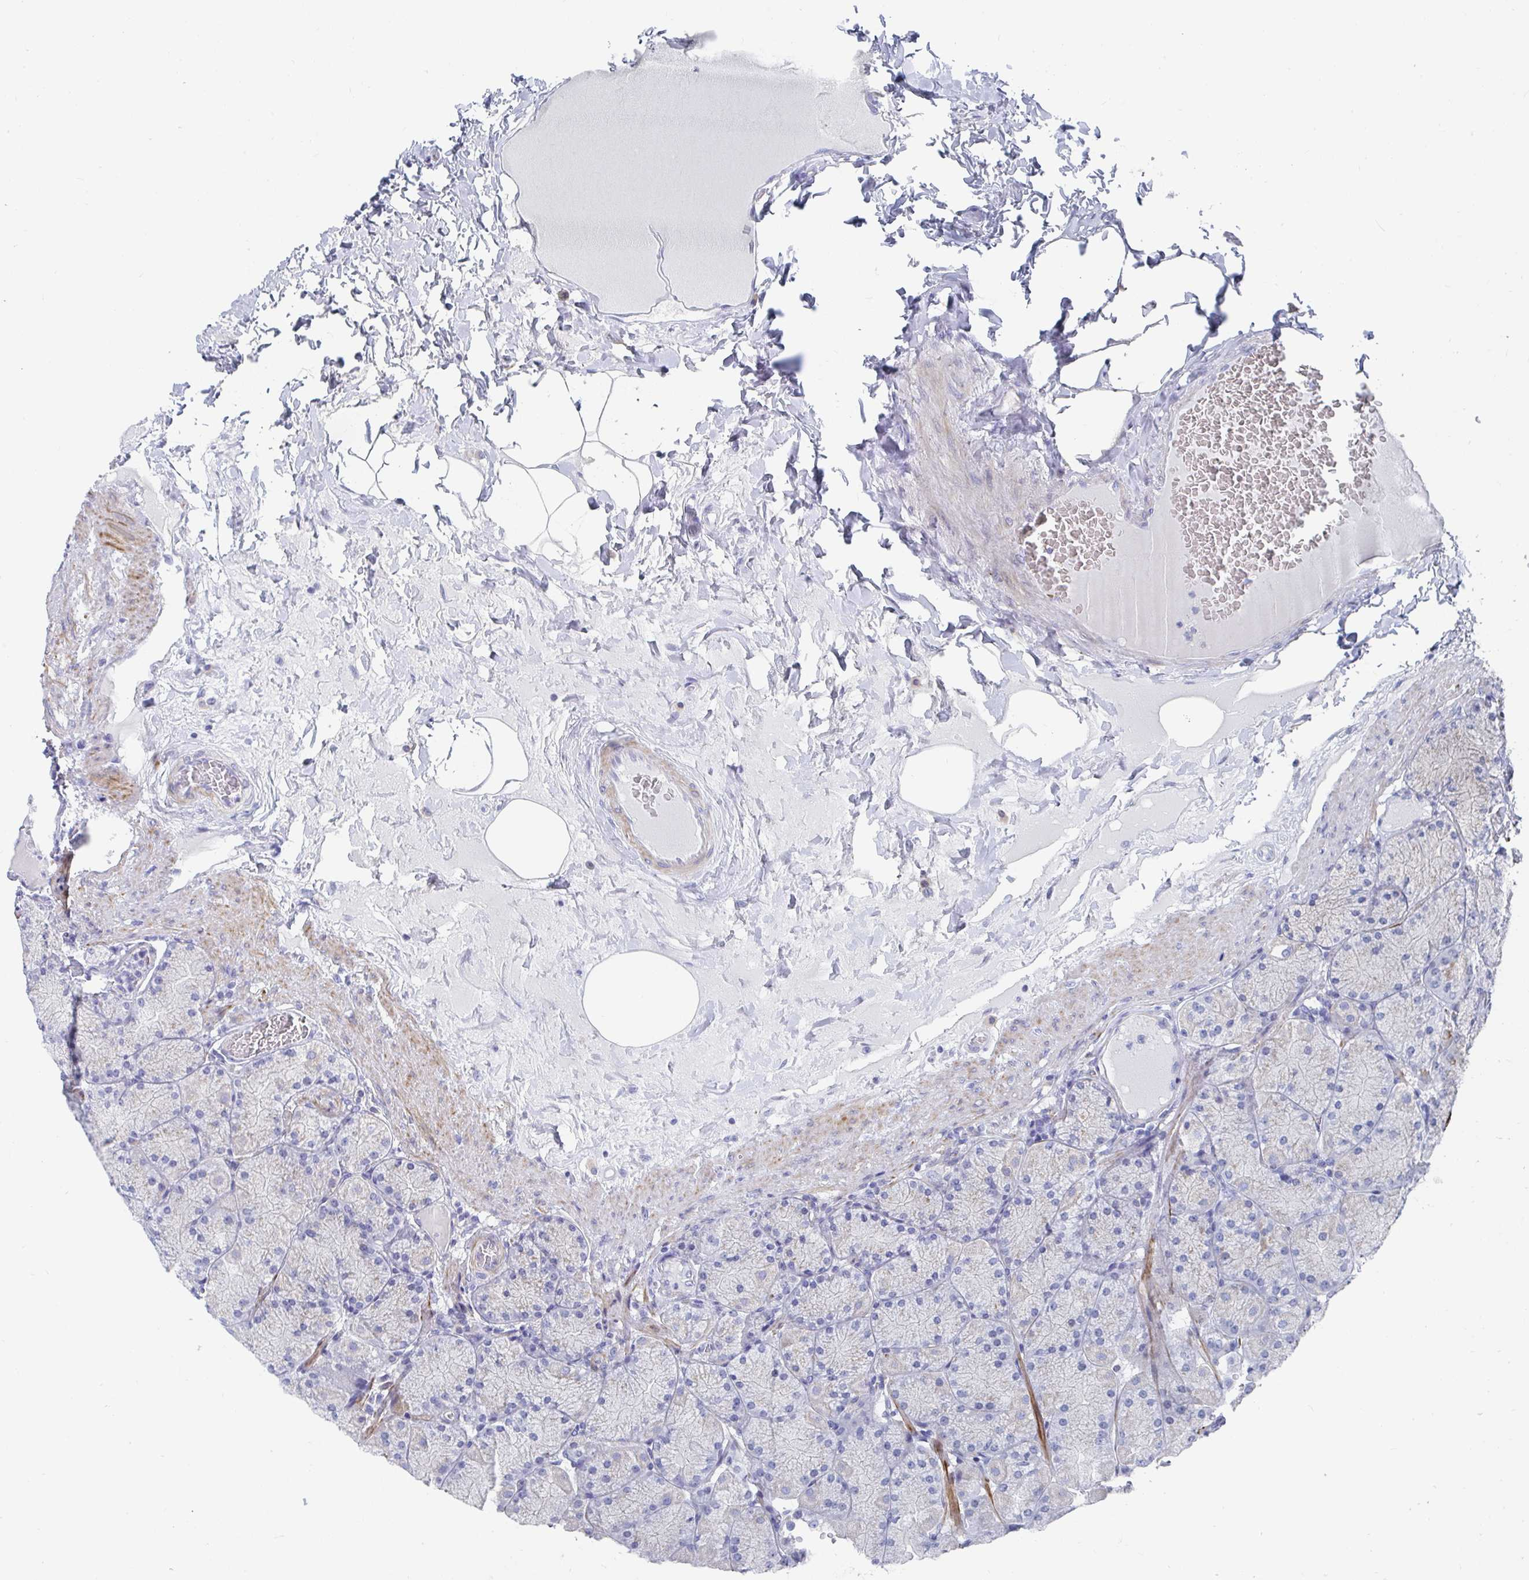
{"staining": {"intensity": "negative", "quantity": "none", "location": "none"}, "tissue": "stomach", "cell_type": "Glandular cells", "image_type": "normal", "snomed": [{"axis": "morphology", "description": "Normal tissue, NOS"}, {"axis": "topography", "description": "Stomach, upper"}], "caption": "Immunohistochemistry (IHC) of unremarkable stomach displays no expression in glandular cells. (DAB (3,3'-diaminobenzidine) IHC, high magnification).", "gene": "ZFP82", "patient": {"sex": "female", "age": 56}}